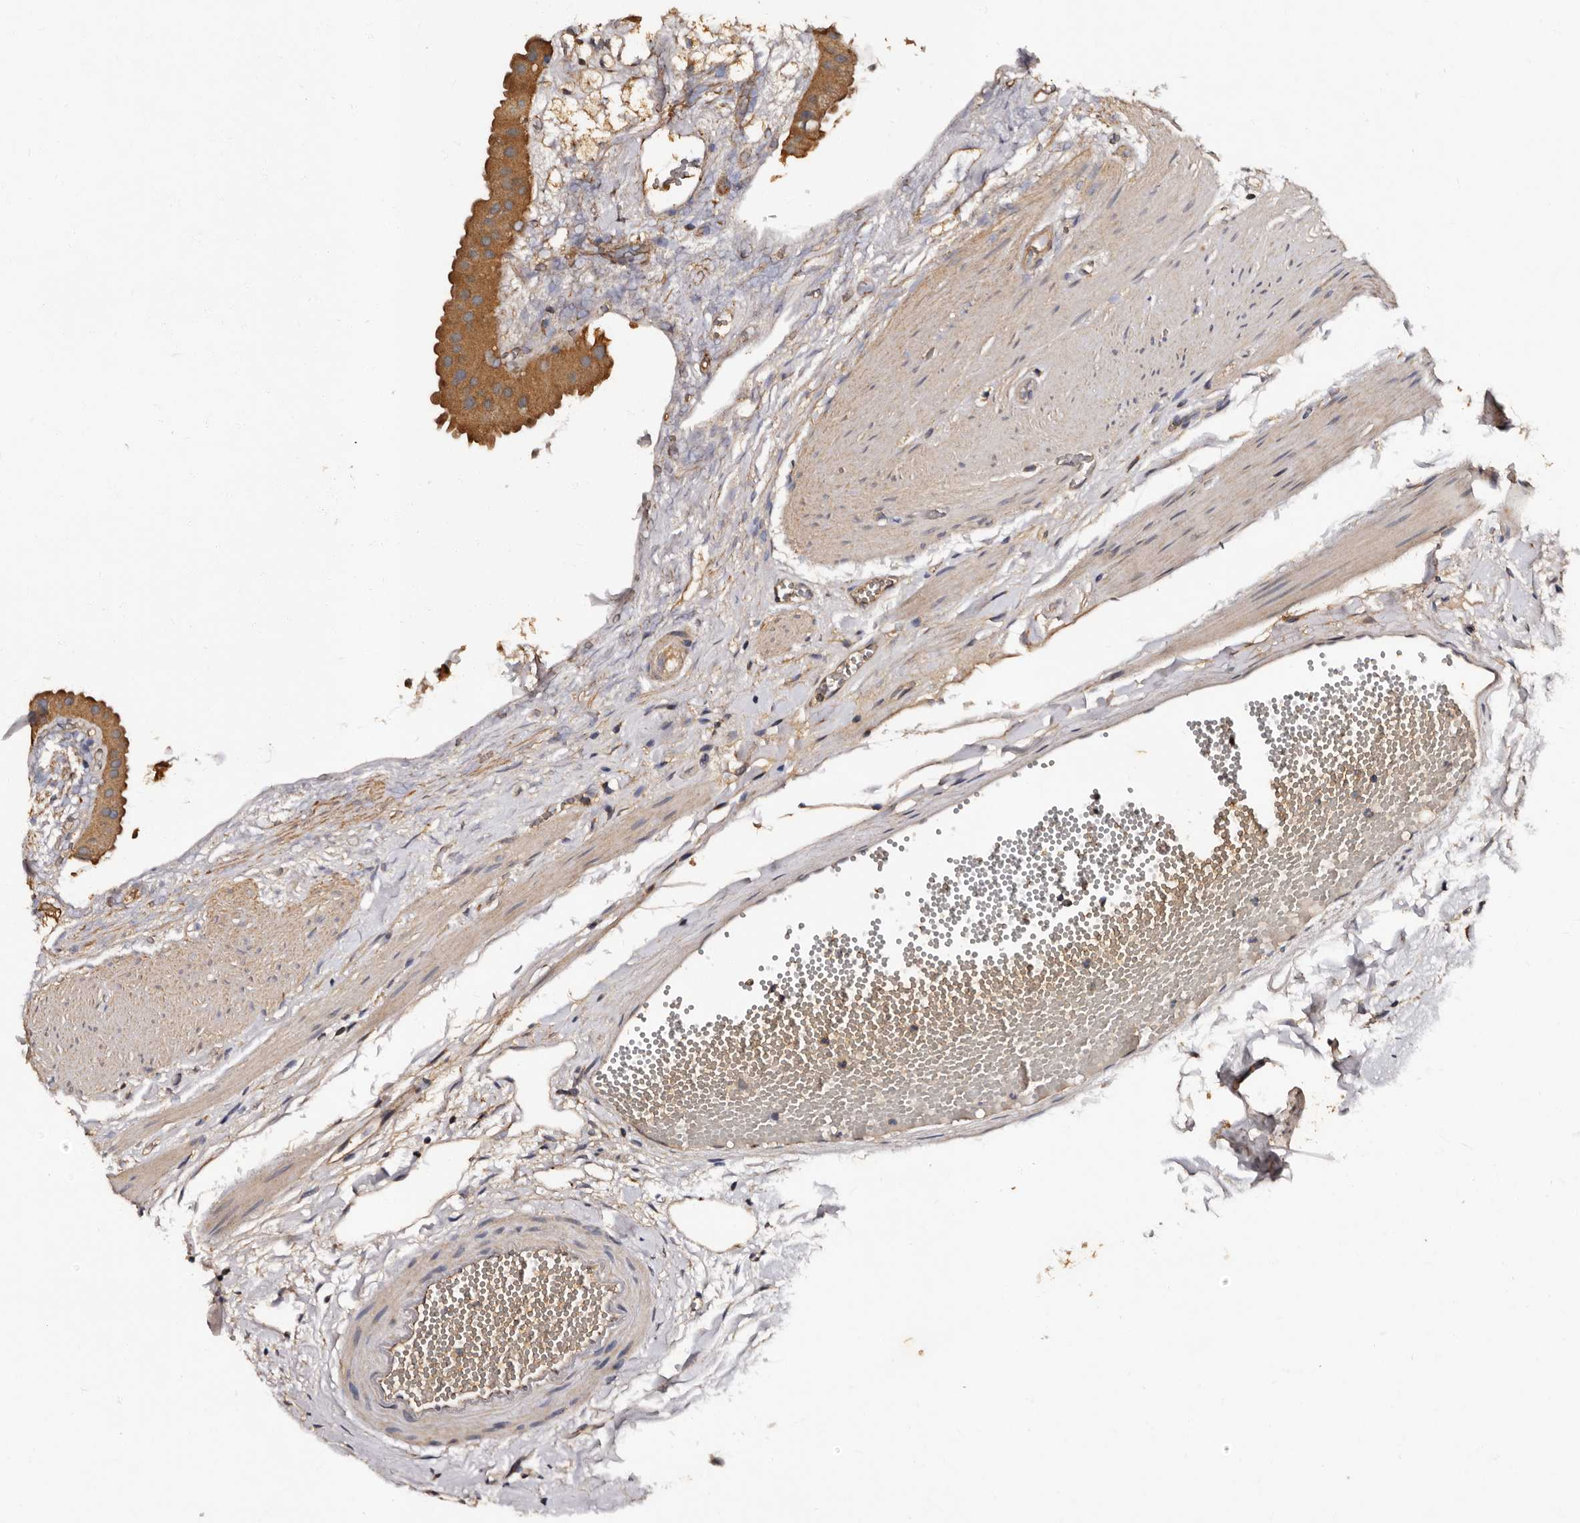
{"staining": {"intensity": "moderate", "quantity": ">75%", "location": "cytoplasmic/membranous"}, "tissue": "gallbladder", "cell_type": "Glandular cells", "image_type": "normal", "snomed": [{"axis": "morphology", "description": "Normal tissue, NOS"}, {"axis": "topography", "description": "Gallbladder"}], "caption": "Glandular cells show moderate cytoplasmic/membranous expression in approximately >75% of cells in normal gallbladder.", "gene": "ADCK5", "patient": {"sex": "female", "age": 64}}